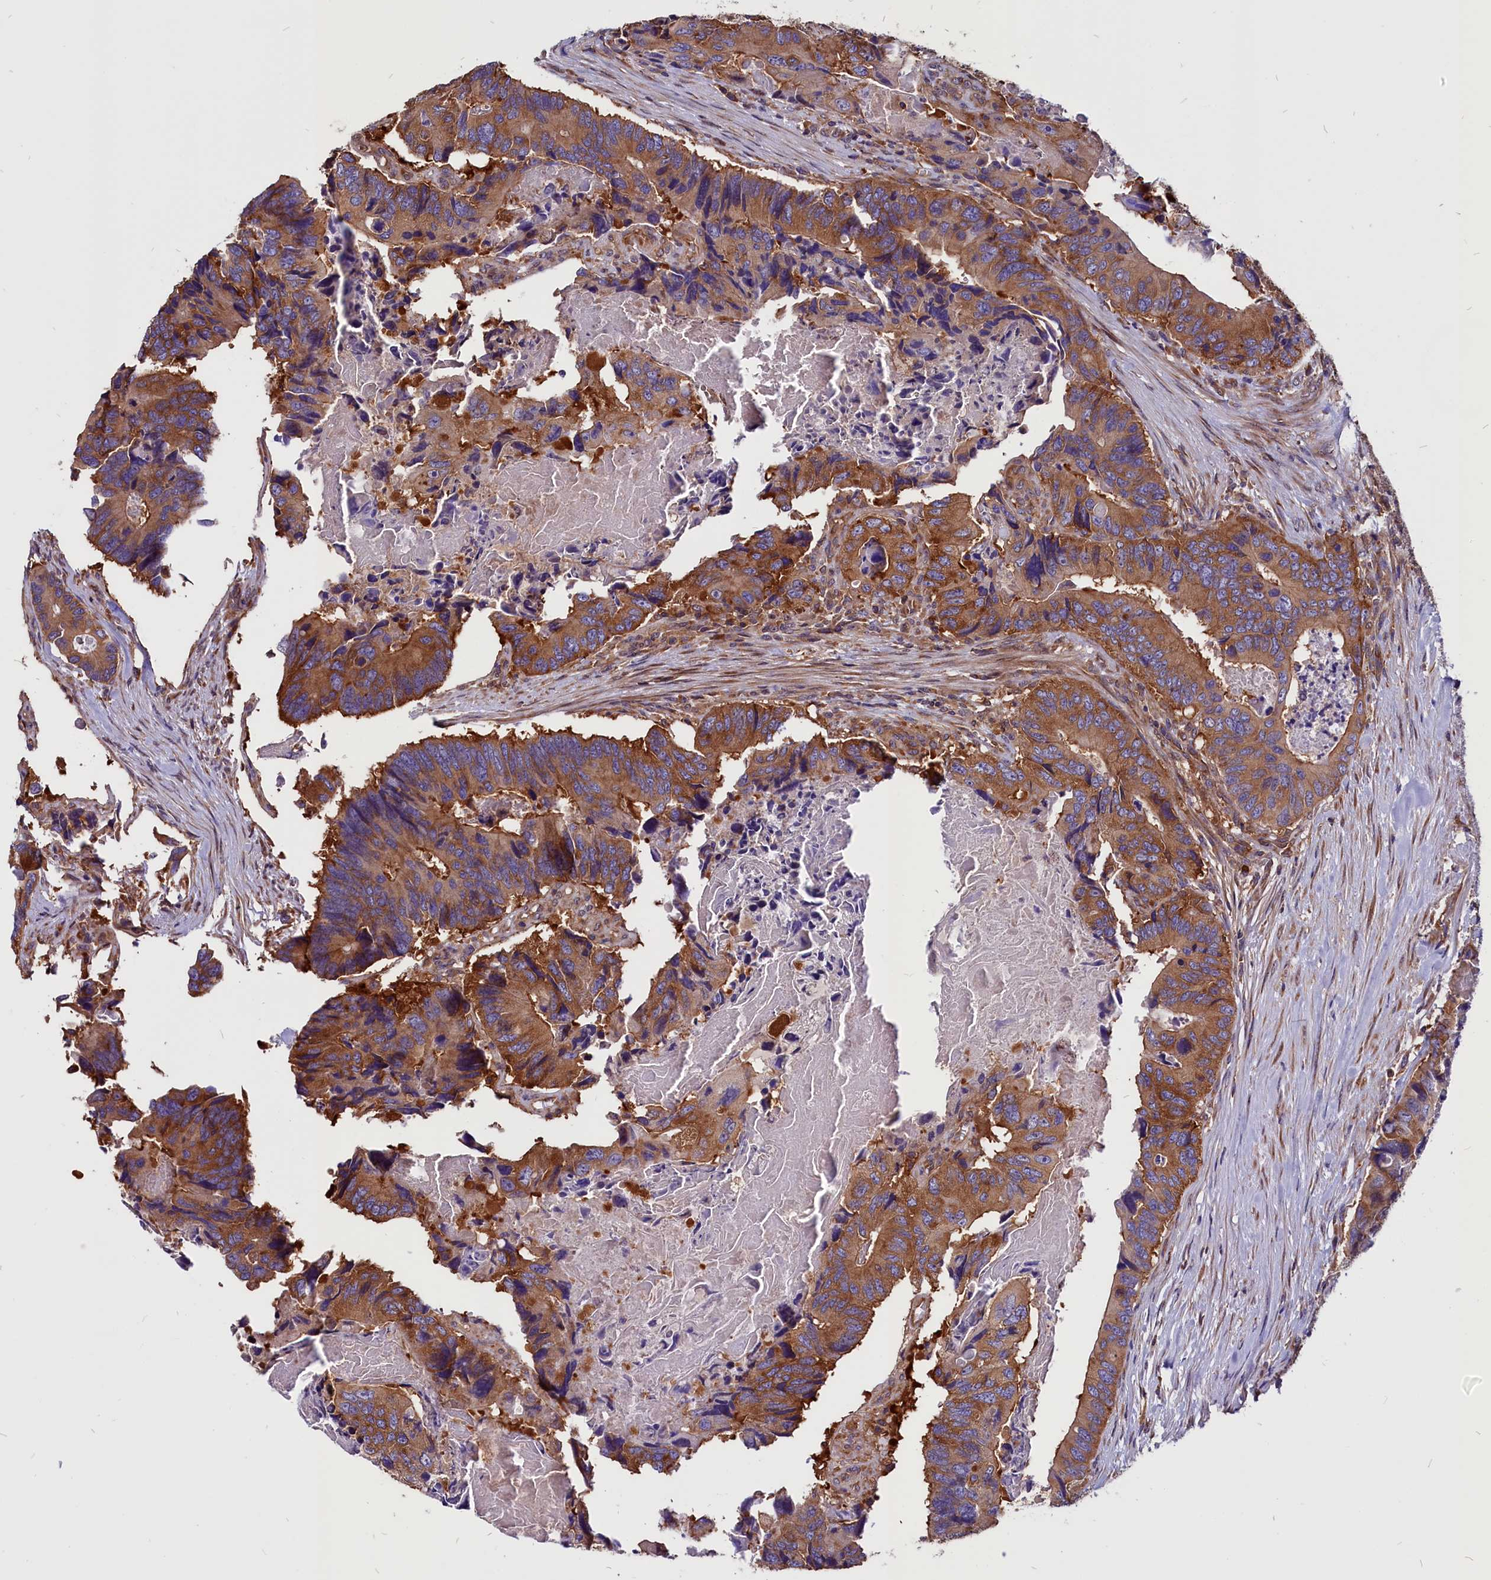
{"staining": {"intensity": "moderate", "quantity": ">75%", "location": "cytoplasmic/membranous"}, "tissue": "colorectal cancer", "cell_type": "Tumor cells", "image_type": "cancer", "snomed": [{"axis": "morphology", "description": "Adenocarcinoma, NOS"}, {"axis": "topography", "description": "Colon"}], "caption": "The immunohistochemical stain highlights moderate cytoplasmic/membranous staining in tumor cells of colorectal cancer tissue.", "gene": "EIF3G", "patient": {"sex": "male", "age": 84}}